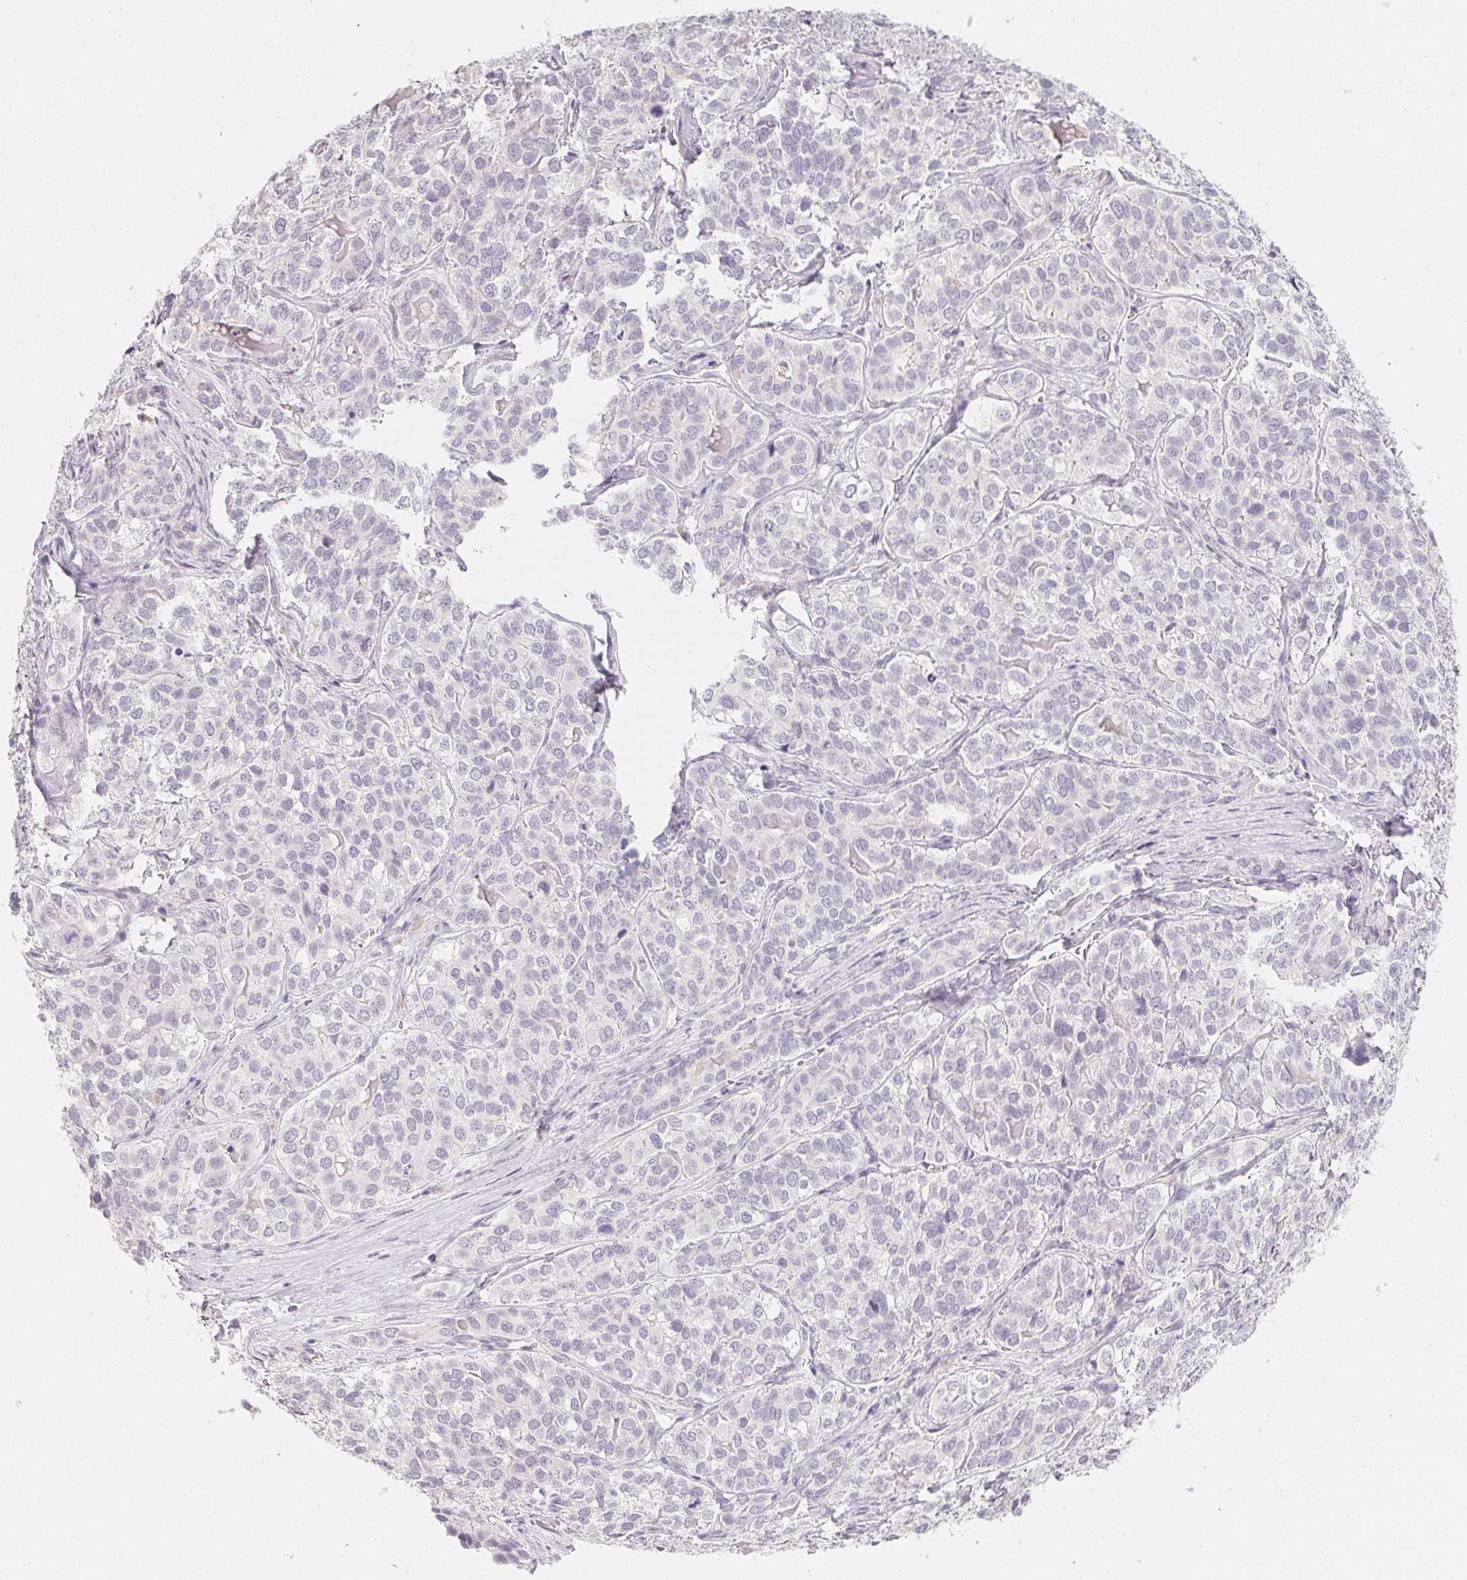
{"staining": {"intensity": "negative", "quantity": "none", "location": "none"}, "tissue": "liver cancer", "cell_type": "Tumor cells", "image_type": "cancer", "snomed": [{"axis": "morphology", "description": "Cholangiocarcinoma"}, {"axis": "topography", "description": "Liver"}], "caption": "Histopathology image shows no significant protein expression in tumor cells of liver cancer. (Immunohistochemistry (ihc), brightfield microscopy, high magnification).", "gene": "SLC6A18", "patient": {"sex": "male", "age": 56}}